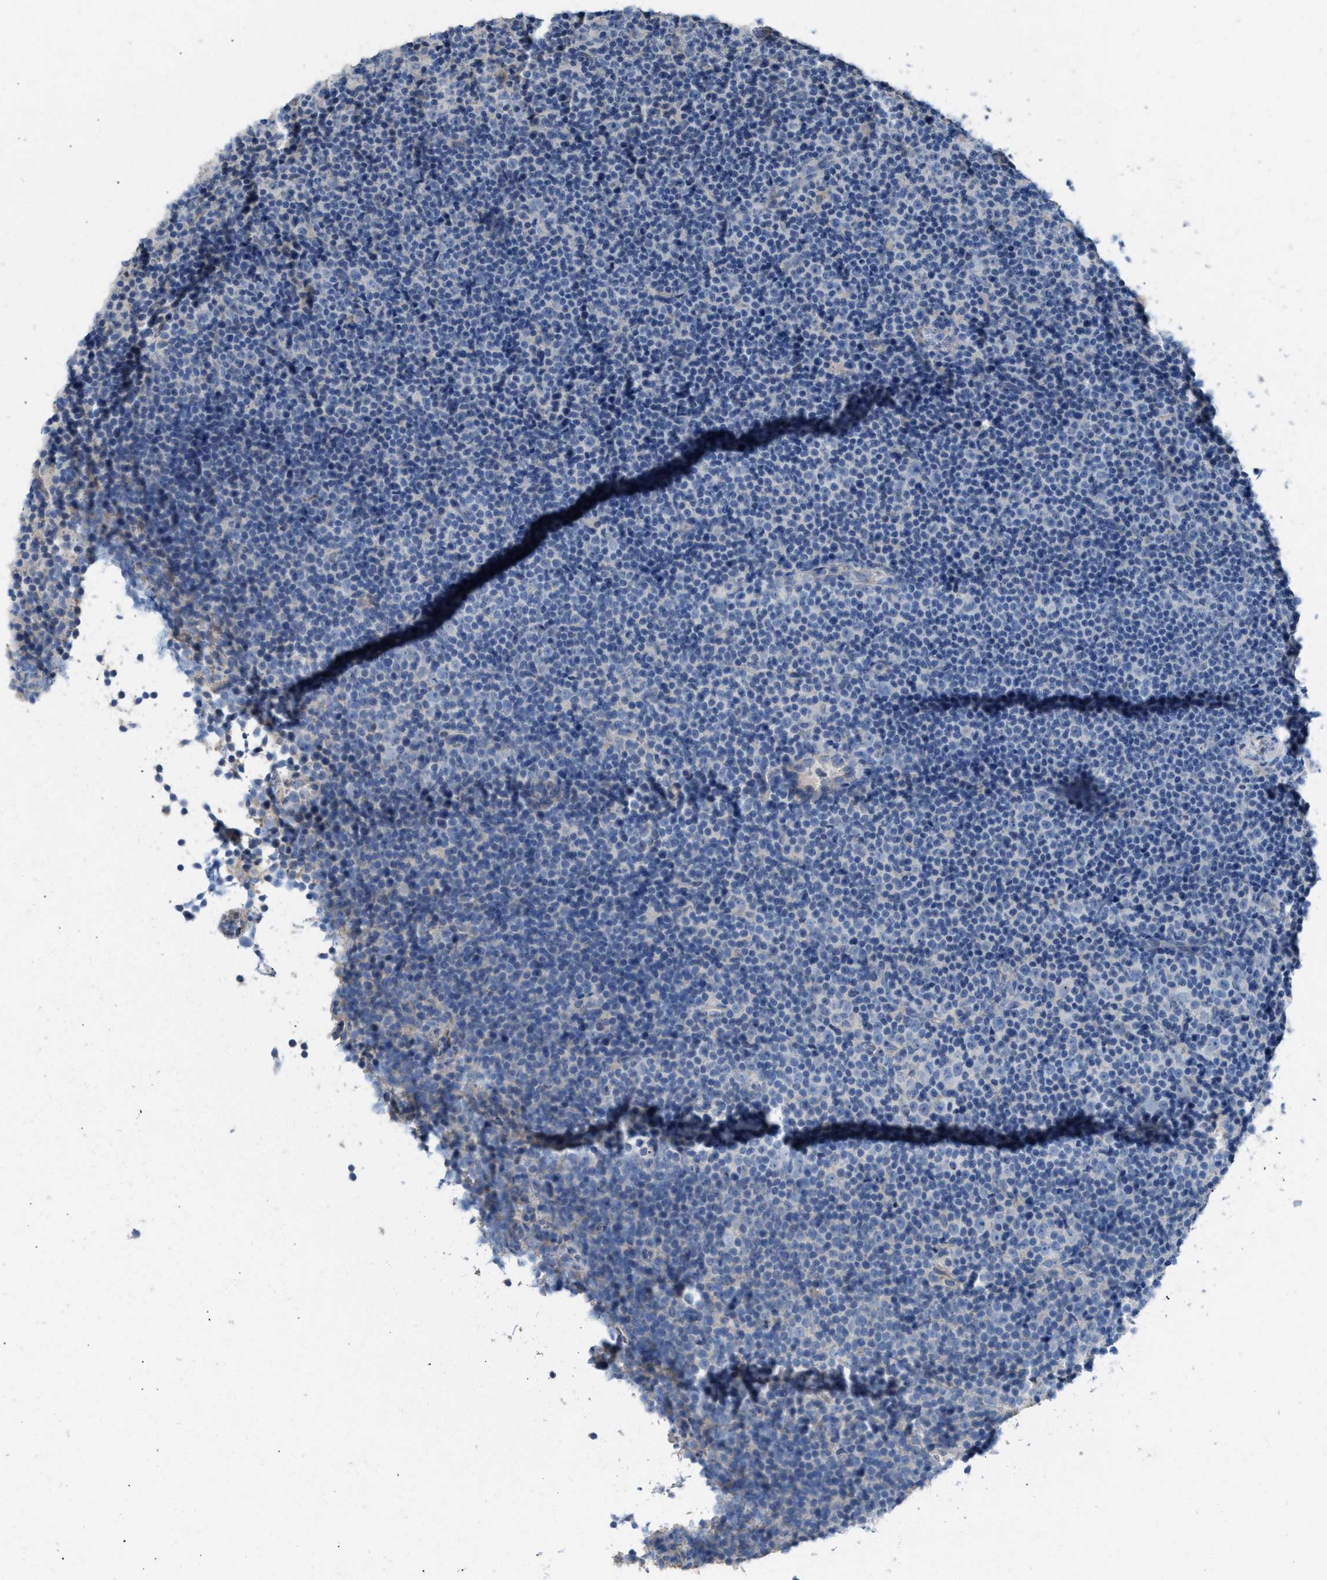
{"staining": {"intensity": "negative", "quantity": "none", "location": "none"}, "tissue": "lymphoma", "cell_type": "Tumor cells", "image_type": "cancer", "snomed": [{"axis": "morphology", "description": "Malignant lymphoma, non-Hodgkin's type, Low grade"}, {"axis": "topography", "description": "Lymph node"}], "caption": "The immunohistochemistry photomicrograph has no significant positivity in tumor cells of lymphoma tissue. (DAB IHC with hematoxylin counter stain).", "gene": "NQO2", "patient": {"sex": "female", "age": 67}}